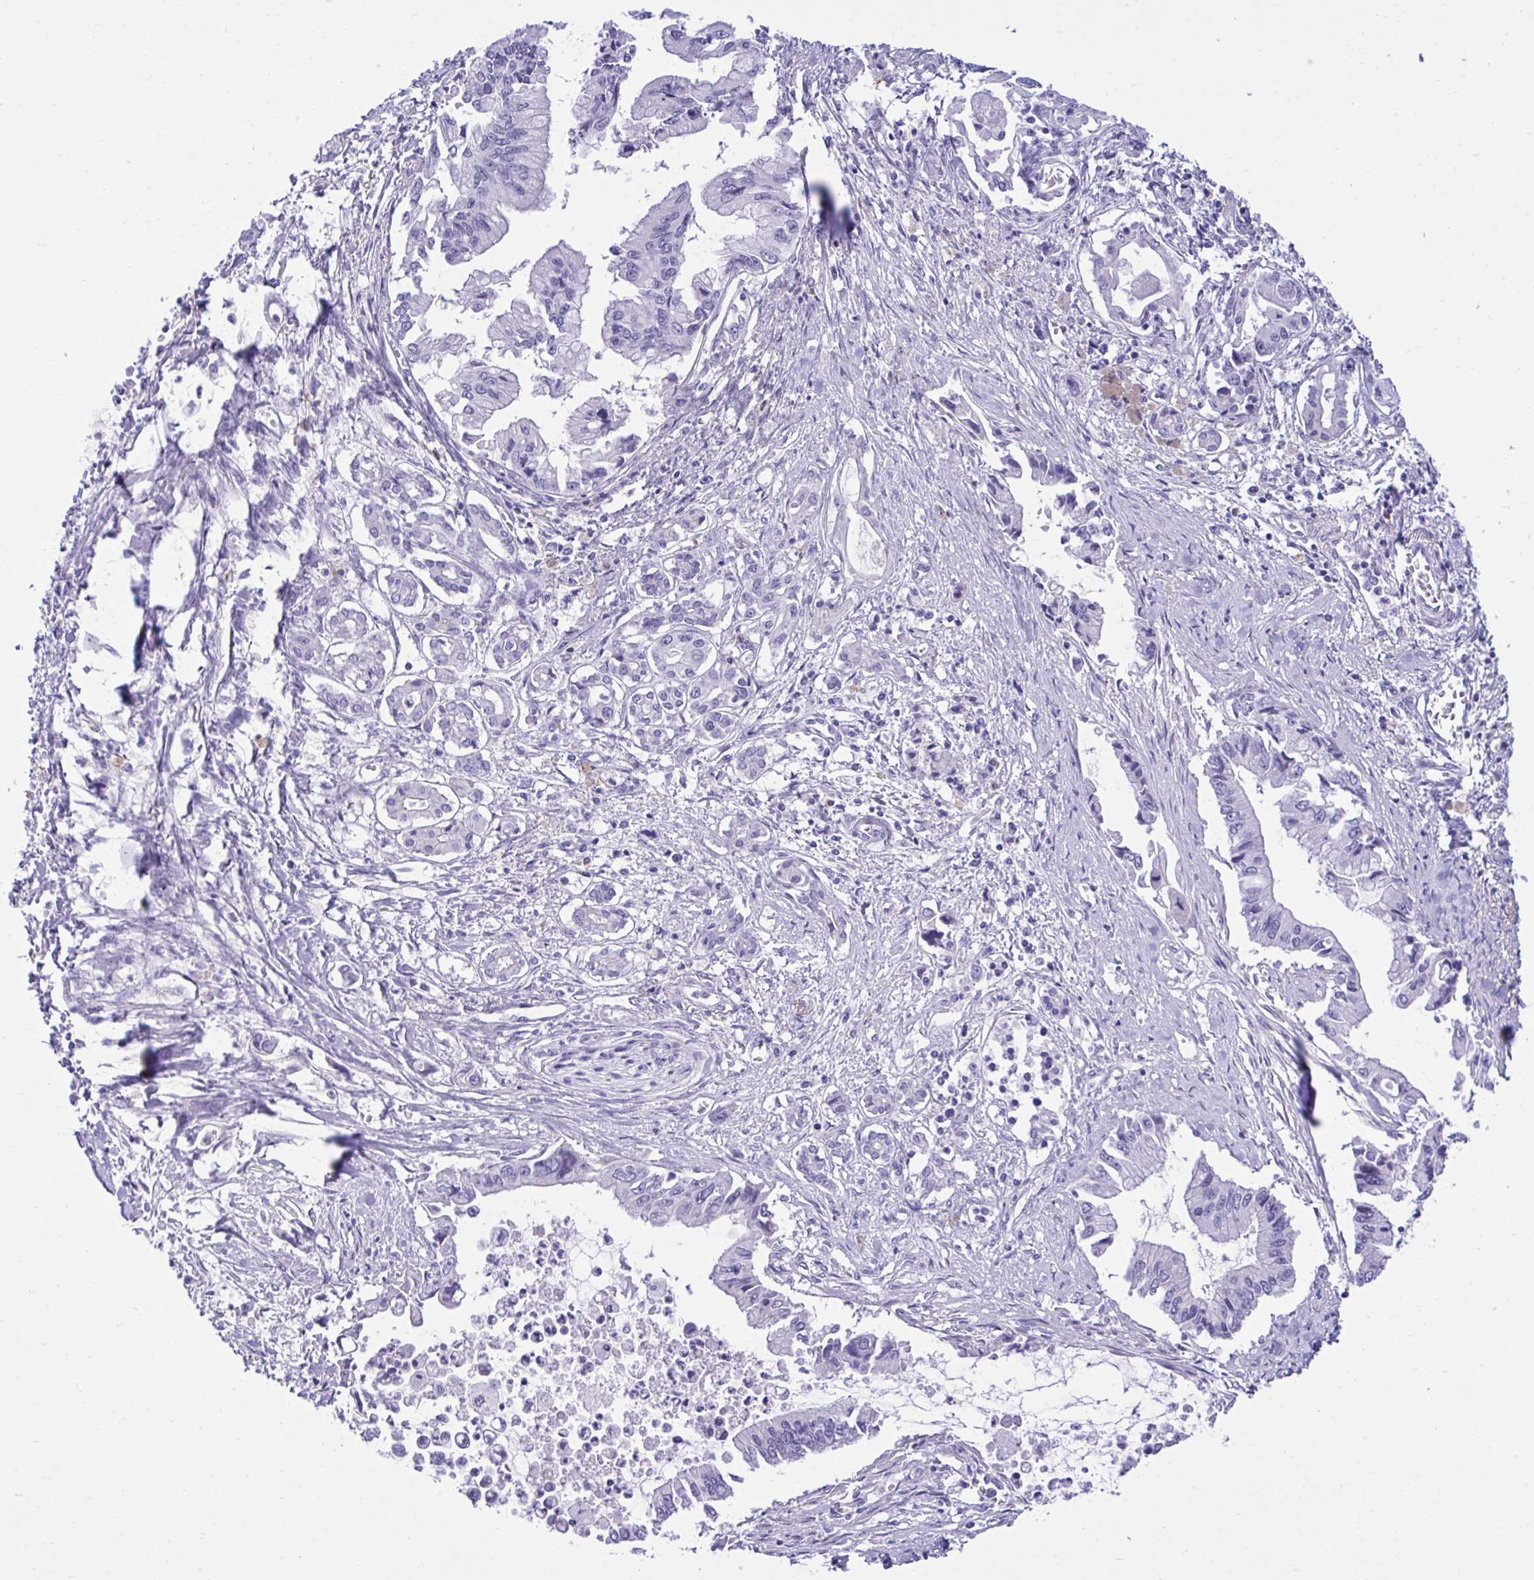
{"staining": {"intensity": "negative", "quantity": "none", "location": "none"}, "tissue": "pancreatic cancer", "cell_type": "Tumor cells", "image_type": "cancer", "snomed": [{"axis": "morphology", "description": "Adenocarcinoma, NOS"}, {"axis": "topography", "description": "Pancreas"}], "caption": "A micrograph of pancreatic adenocarcinoma stained for a protein exhibits no brown staining in tumor cells.", "gene": "MED9", "patient": {"sex": "male", "age": 84}}